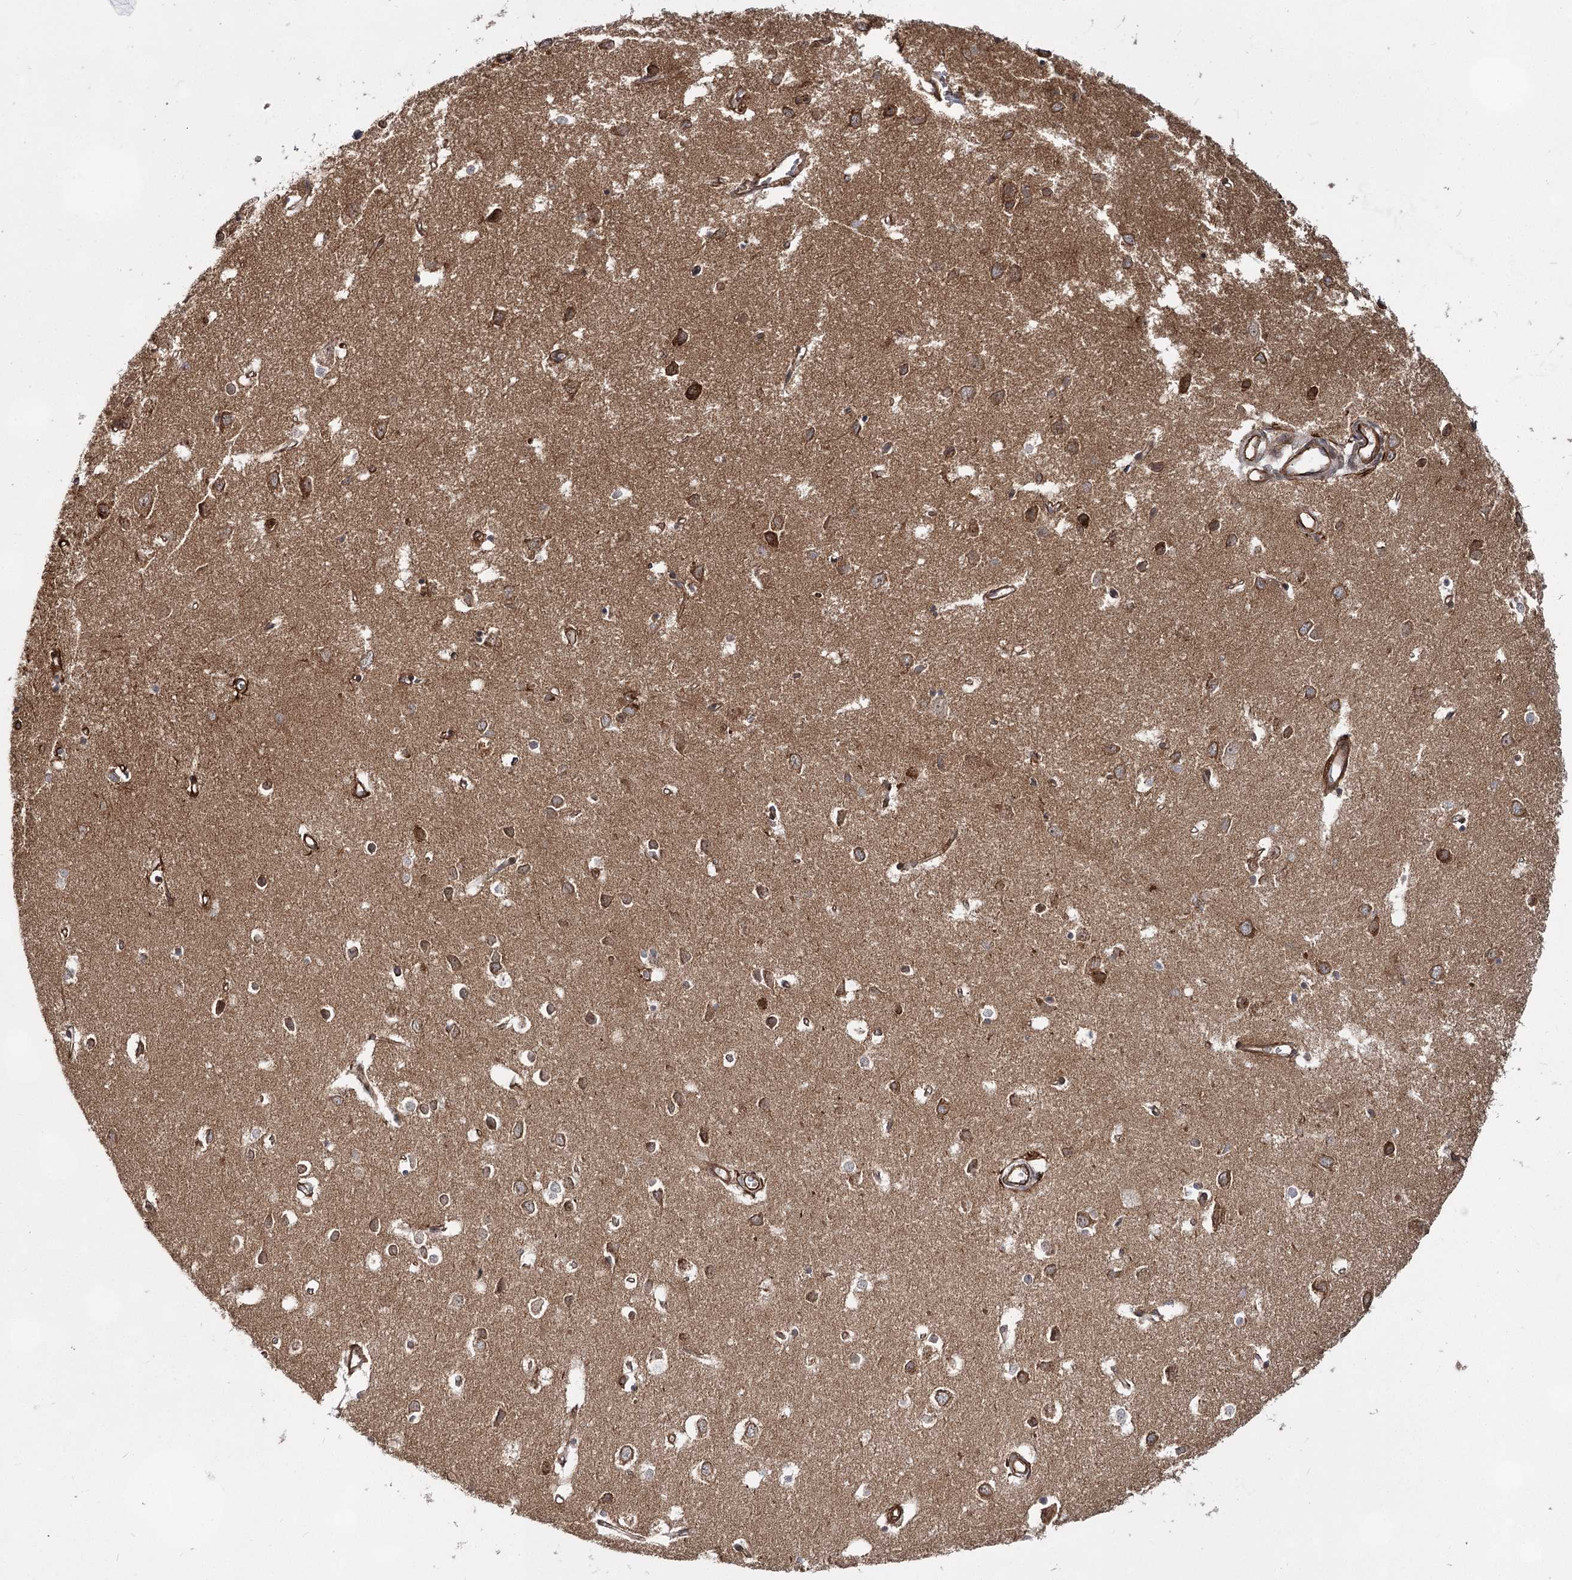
{"staining": {"intensity": "strong", "quantity": ">75%", "location": "cytoplasmic/membranous"}, "tissue": "cerebral cortex", "cell_type": "Endothelial cells", "image_type": "normal", "snomed": [{"axis": "morphology", "description": "Normal tissue, NOS"}, {"axis": "topography", "description": "Cerebral cortex"}], "caption": "Immunohistochemistry (IHC) (DAB (3,3'-diaminobenzidine)) staining of normal human cerebral cortex displays strong cytoplasmic/membranous protein expression in about >75% of endothelial cells.", "gene": "IQSEC1", "patient": {"sex": "female", "age": 64}}